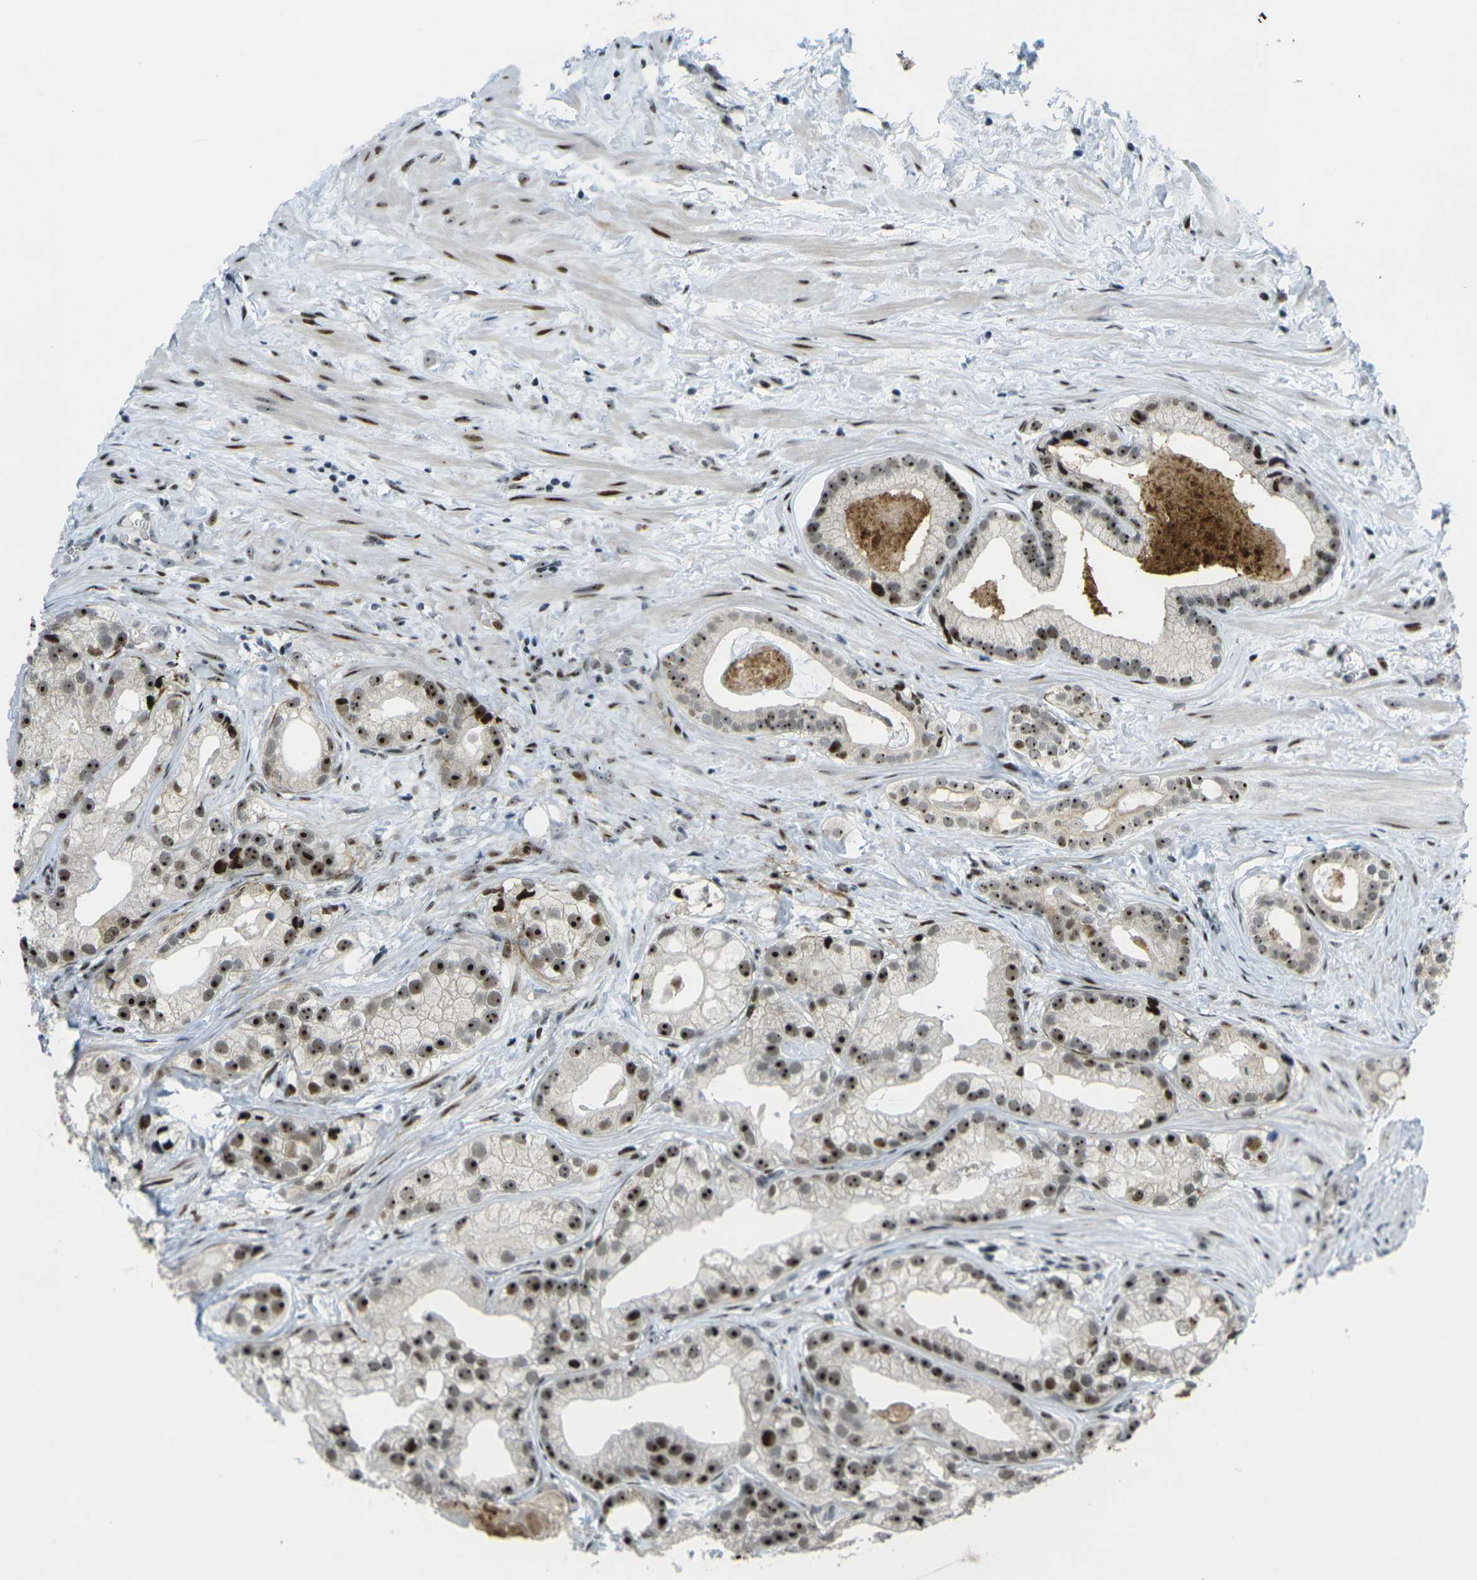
{"staining": {"intensity": "strong", "quantity": ">75%", "location": "nuclear"}, "tissue": "prostate cancer", "cell_type": "Tumor cells", "image_type": "cancer", "snomed": [{"axis": "morphology", "description": "Adenocarcinoma, Low grade"}, {"axis": "topography", "description": "Prostate"}], "caption": "Immunohistochemistry (IHC) (DAB) staining of adenocarcinoma (low-grade) (prostate) demonstrates strong nuclear protein expression in approximately >75% of tumor cells. Immunohistochemistry stains the protein of interest in brown and the nuclei are stained blue.", "gene": "UBE2C", "patient": {"sex": "male", "age": 59}}